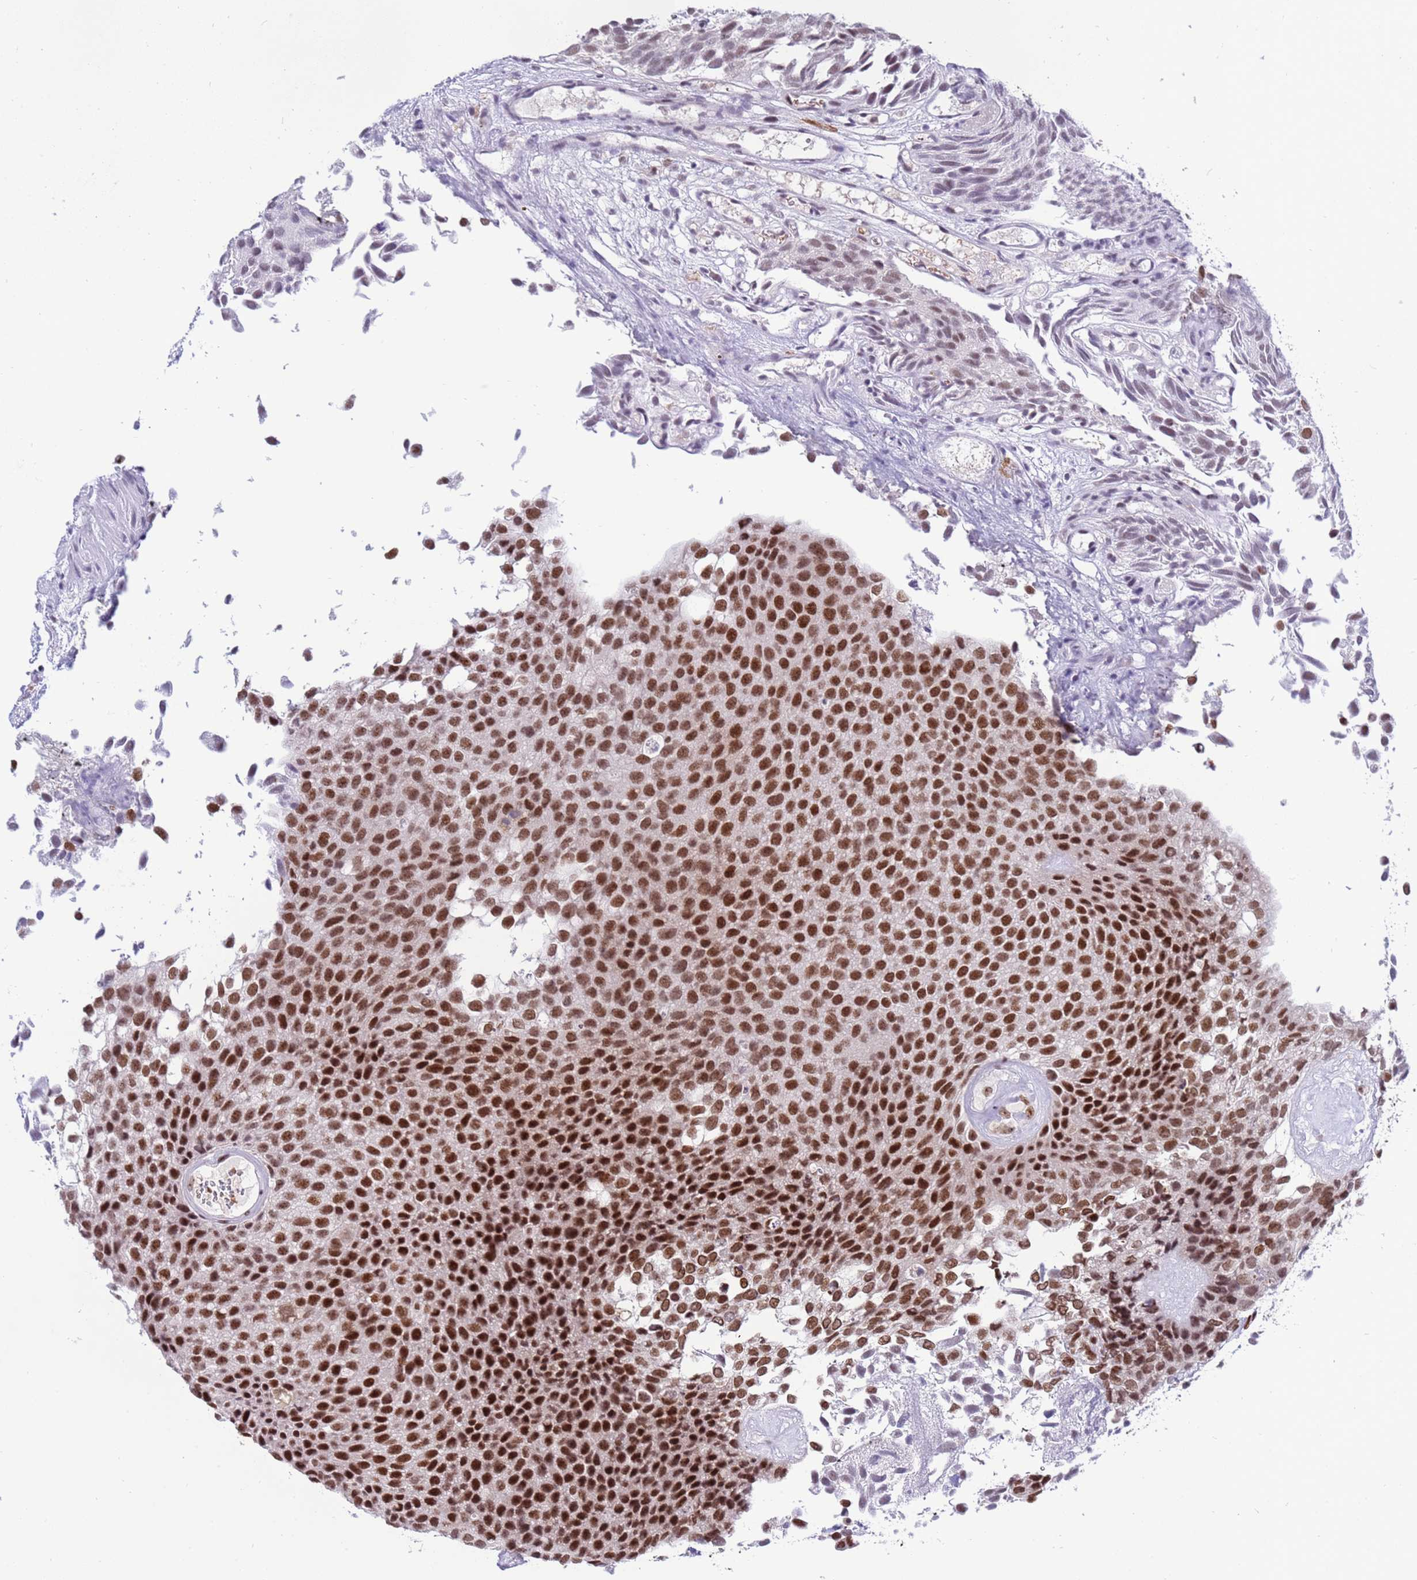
{"staining": {"intensity": "strong", "quantity": ">75%", "location": "nuclear"}, "tissue": "urothelial cancer", "cell_type": "Tumor cells", "image_type": "cancer", "snomed": [{"axis": "morphology", "description": "Urothelial carcinoma, Low grade"}, {"axis": "topography", "description": "Urinary bladder"}], "caption": "IHC of human urothelial cancer reveals high levels of strong nuclear positivity in about >75% of tumor cells.", "gene": "THOC2", "patient": {"sex": "male", "age": 89}}